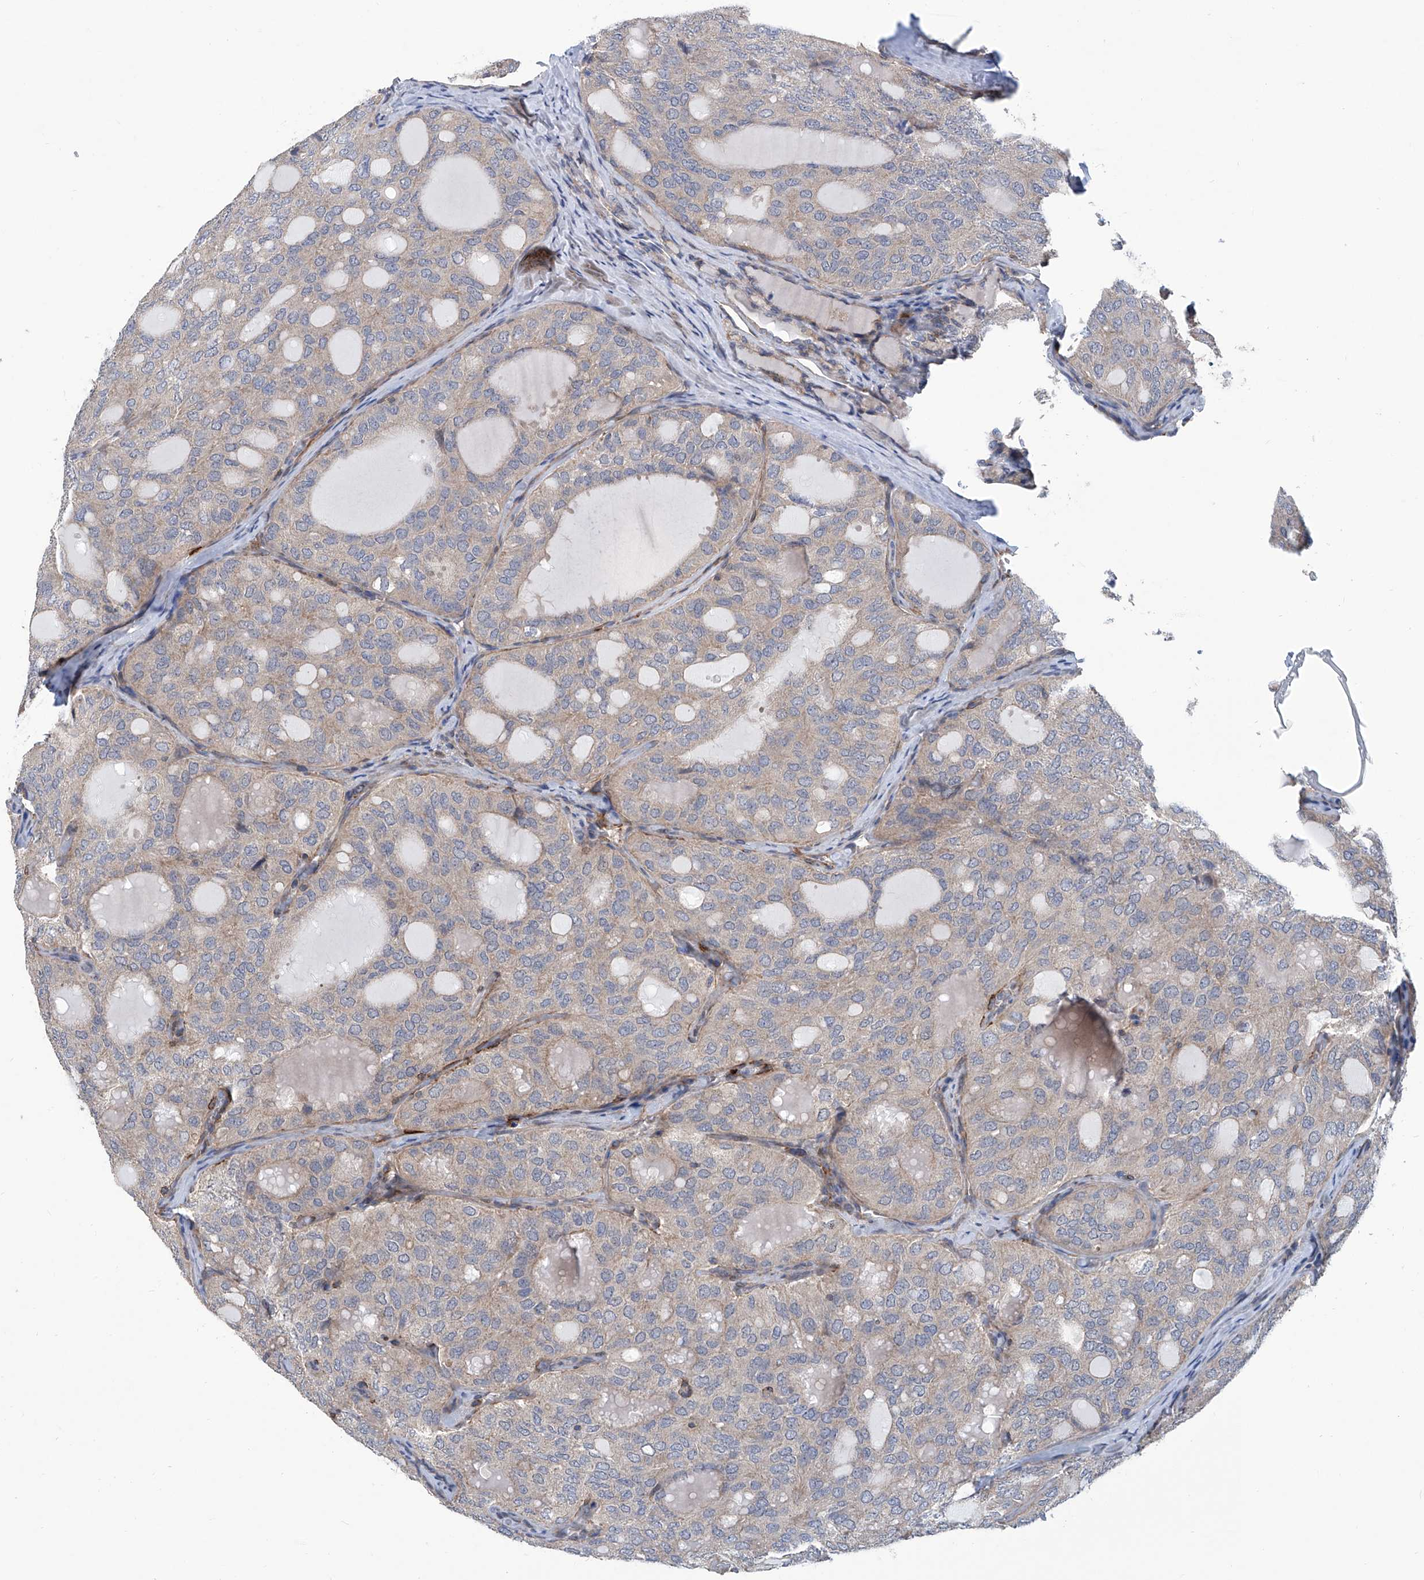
{"staining": {"intensity": "negative", "quantity": "none", "location": "none"}, "tissue": "thyroid cancer", "cell_type": "Tumor cells", "image_type": "cancer", "snomed": [{"axis": "morphology", "description": "Follicular adenoma carcinoma, NOS"}, {"axis": "topography", "description": "Thyroid gland"}], "caption": "Immunohistochemistry image of neoplastic tissue: thyroid cancer stained with DAB exhibits no significant protein expression in tumor cells.", "gene": "EIF2D", "patient": {"sex": "male", "age": 75}}